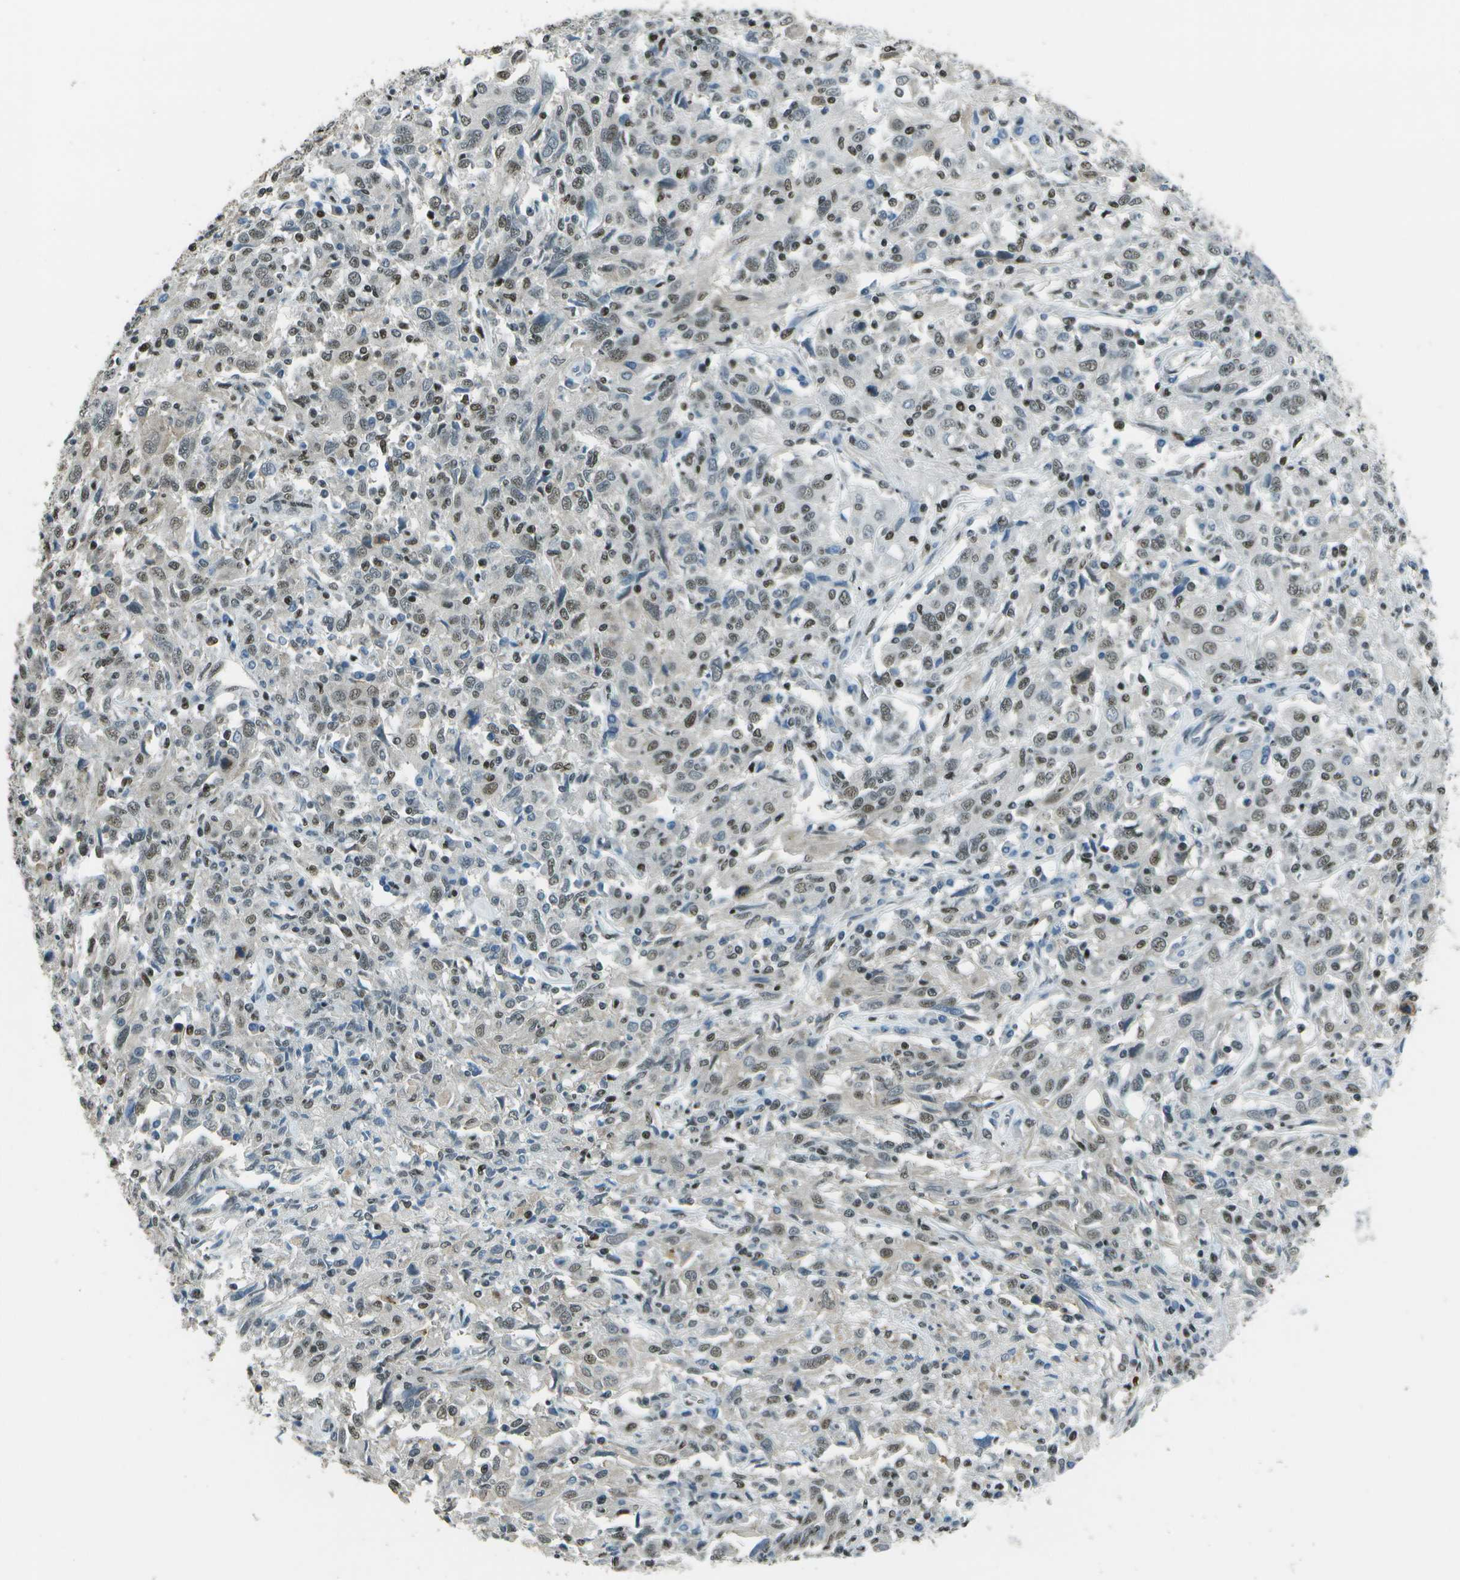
{"staining": {"intensity": "moderate", "quantity": "25%-75%", "location": "nuclear"}, "tissue": "cervical cancer", "cell_type": "Tumor cells", "image_type": "cancer", "snomed": [{"axis": "morphology", "description": "Squamous cell carcinoma, NOS"}, {"axis": "topography", "description": "Cervix"}], "caption": "Cervical squamous cell carcinoma tissue exhibits moderate nuclear positivity in about 25%-75% of tumor cells, visualized by immunohistochemistry.", "gene": "DEPDC1", "patient": {"sex": "female", "age": 46}}